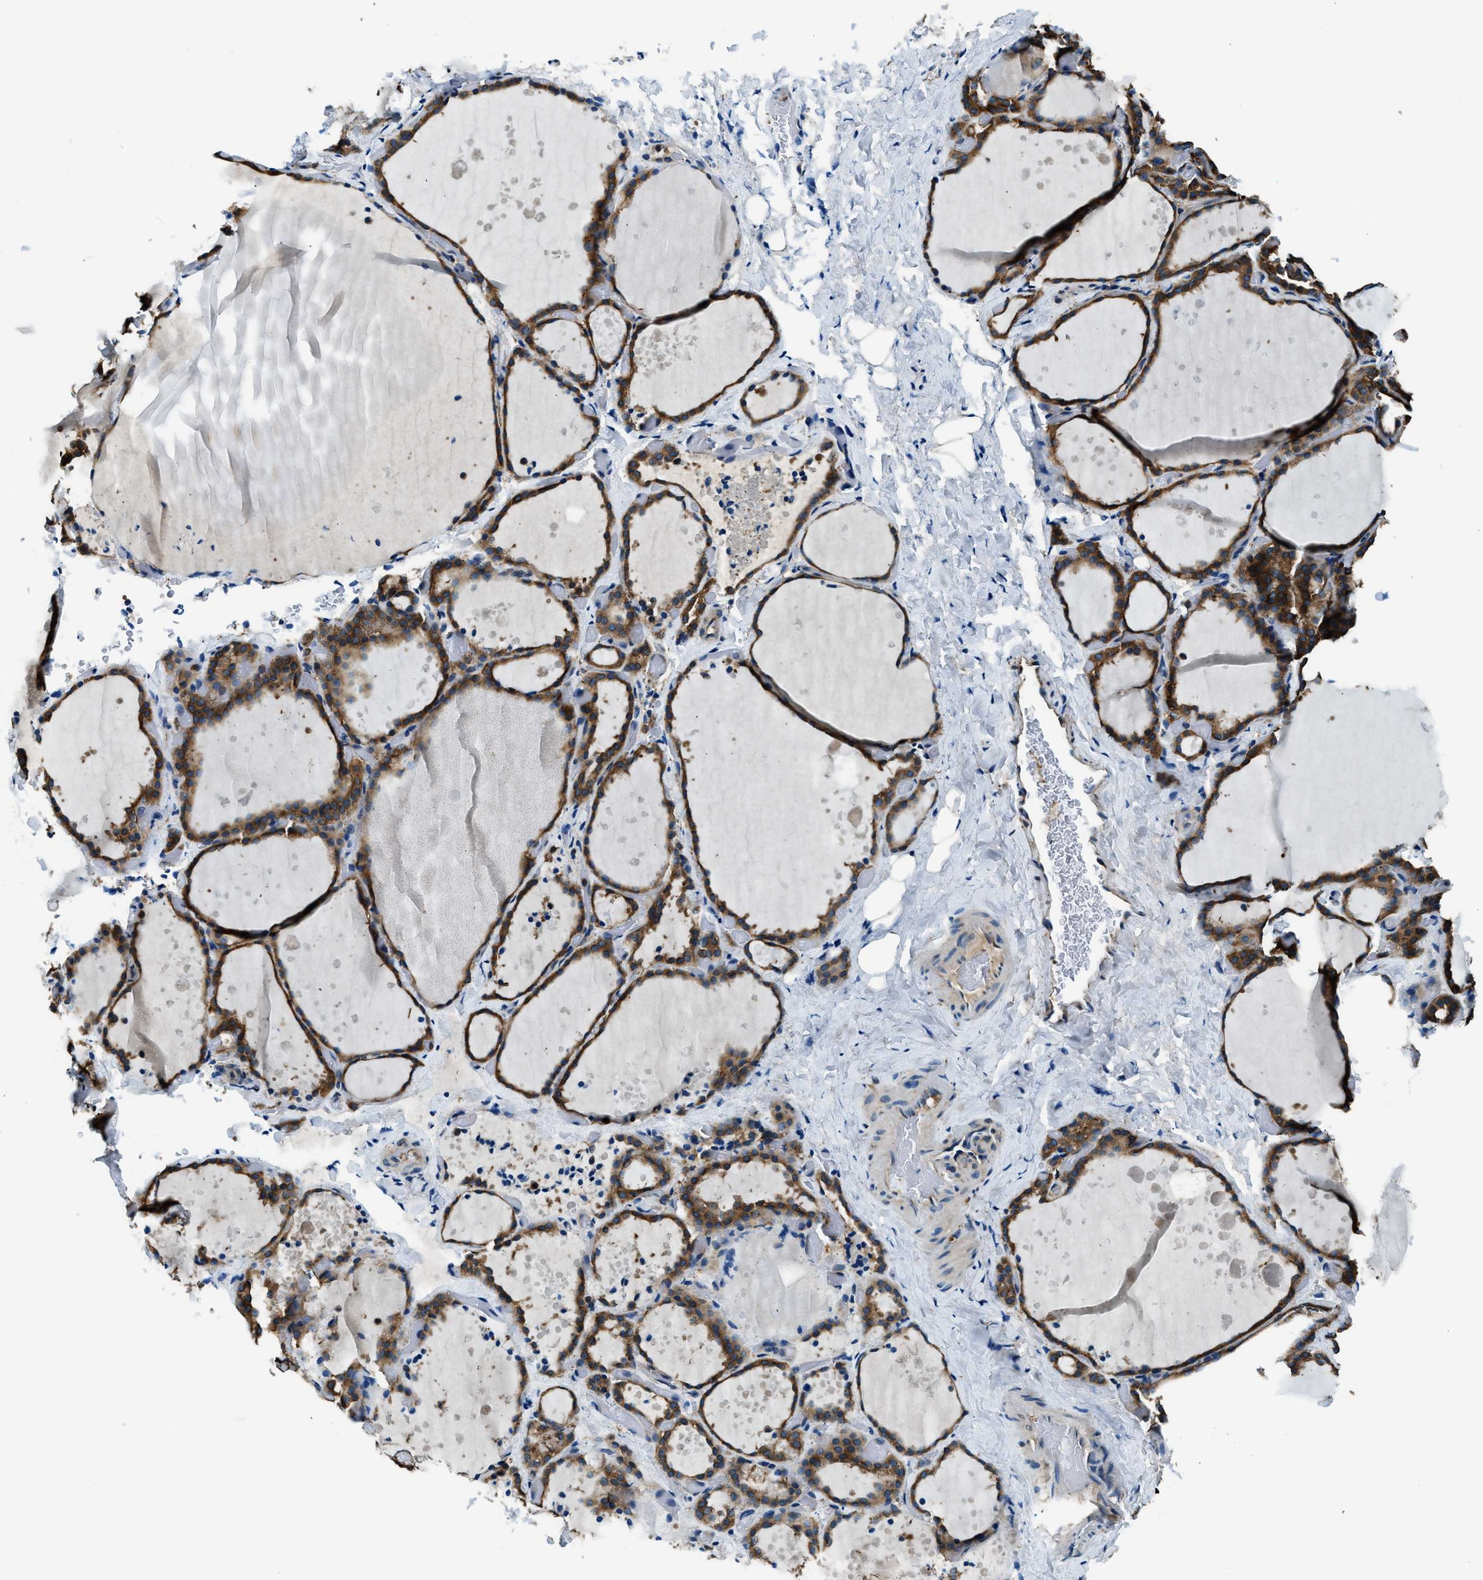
{"staining": {"intensity": "moderate", "quantity": ">75%", "location": "cytoplasmic/membranous"}, "tissue": "thyroid gland", "cell_type": "Glandular cells", "image_type": "normal", "snomed": [{"axis": "morphology", "description": "Normal tissue, NOS"}, {"axis": "topography", "description": "Thyroid gland"}], "caption": "DAB (3,3'-diaminobenzidine) immunohistochemical staining of unremarkable human thyroid gland exhibits moderate cytoplasmic/membranous protein expression in about >75% of glandular cells. Using DAB (brown) and hematoxylin (blue) stains, captured at high magnification using brightfield microscopy.", "gene": "ARFGAP2", "patient": {"sex": "female", "age": 44}}